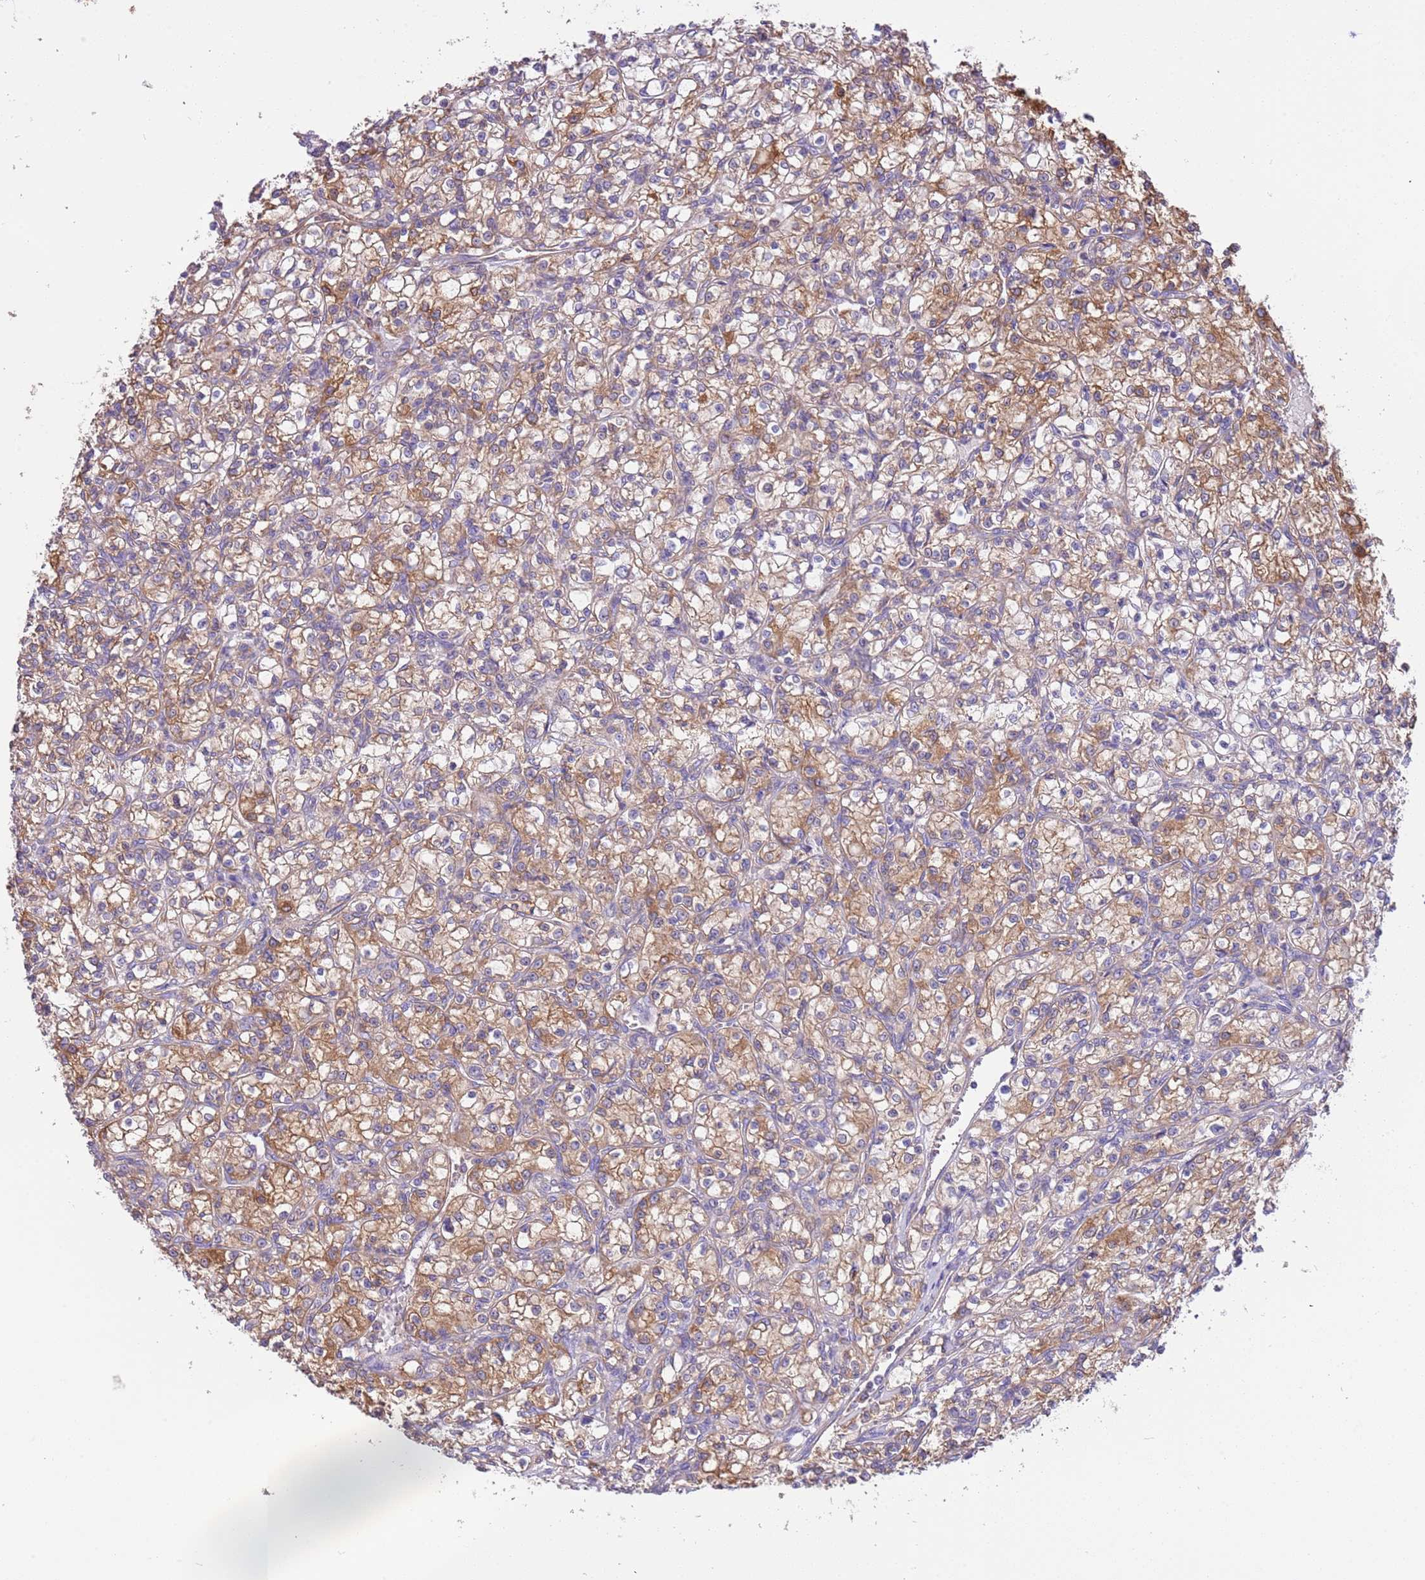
{"staining": {"intensity": "moderate", "quantity": ">75%", "location": "cytoplasmic/membranous"}, "tissue": "renal cancer", "cell_type": "Tumor cells", "image_type": "cancer", "snomed": [{"axis": "morphology", "description": "Adenocarcinoma, NOS"}, {"axis": "topography", "description": "Kidney"}], "caption": "Immunohistochemistry image of neoplastic tissue: renal adenocarcinoma stained using immunohistochemistry reveals medium levels of moderate protein expression localized specifically in the cytoplasmic/membranous of tumor cells, appearing as a cytoplasmic/membranous brown color.", "gene": "NAALADL1", "patient": {"sex": "female", "age": 59}}